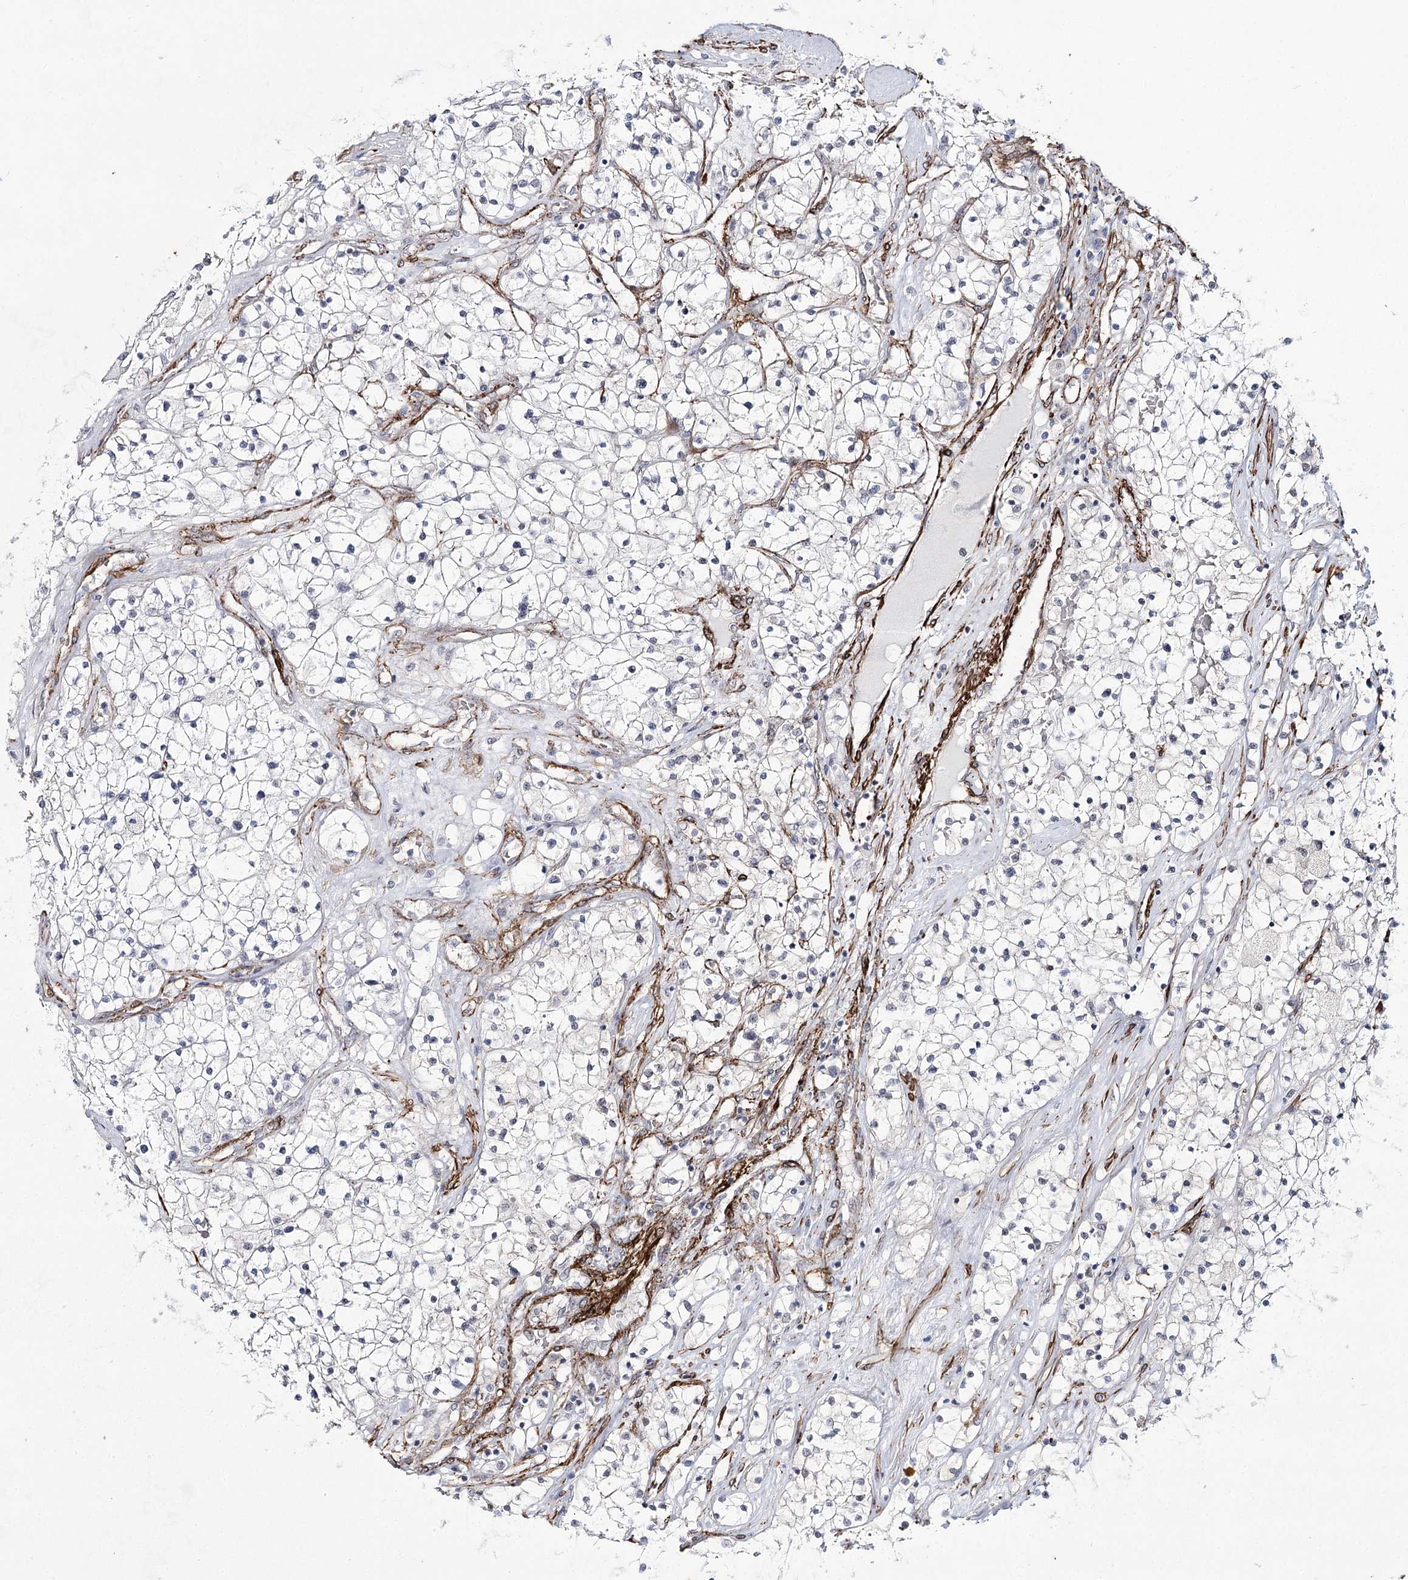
{"staining": {"intensity": "negative", "quantity": "none", "location": "none"}, "tissue": "renal cancer", "cell_type": "Tumor cells", "image_type": "cancer", "snomed": [{"axis": "morphology", "description": "Normal tissue, NOS"}, {"axis": "morphology", "description": "Adenocarcinoma, NOS"}, {"axis": "topography", "description": "Kidney"}], "caption": "Renal adenocarcinoma was stained to show a protein in brown. There is no significant positivity in tumor cells.", "gene": "CWF19L1", "patient": {"sex": "male", "age": 68}}